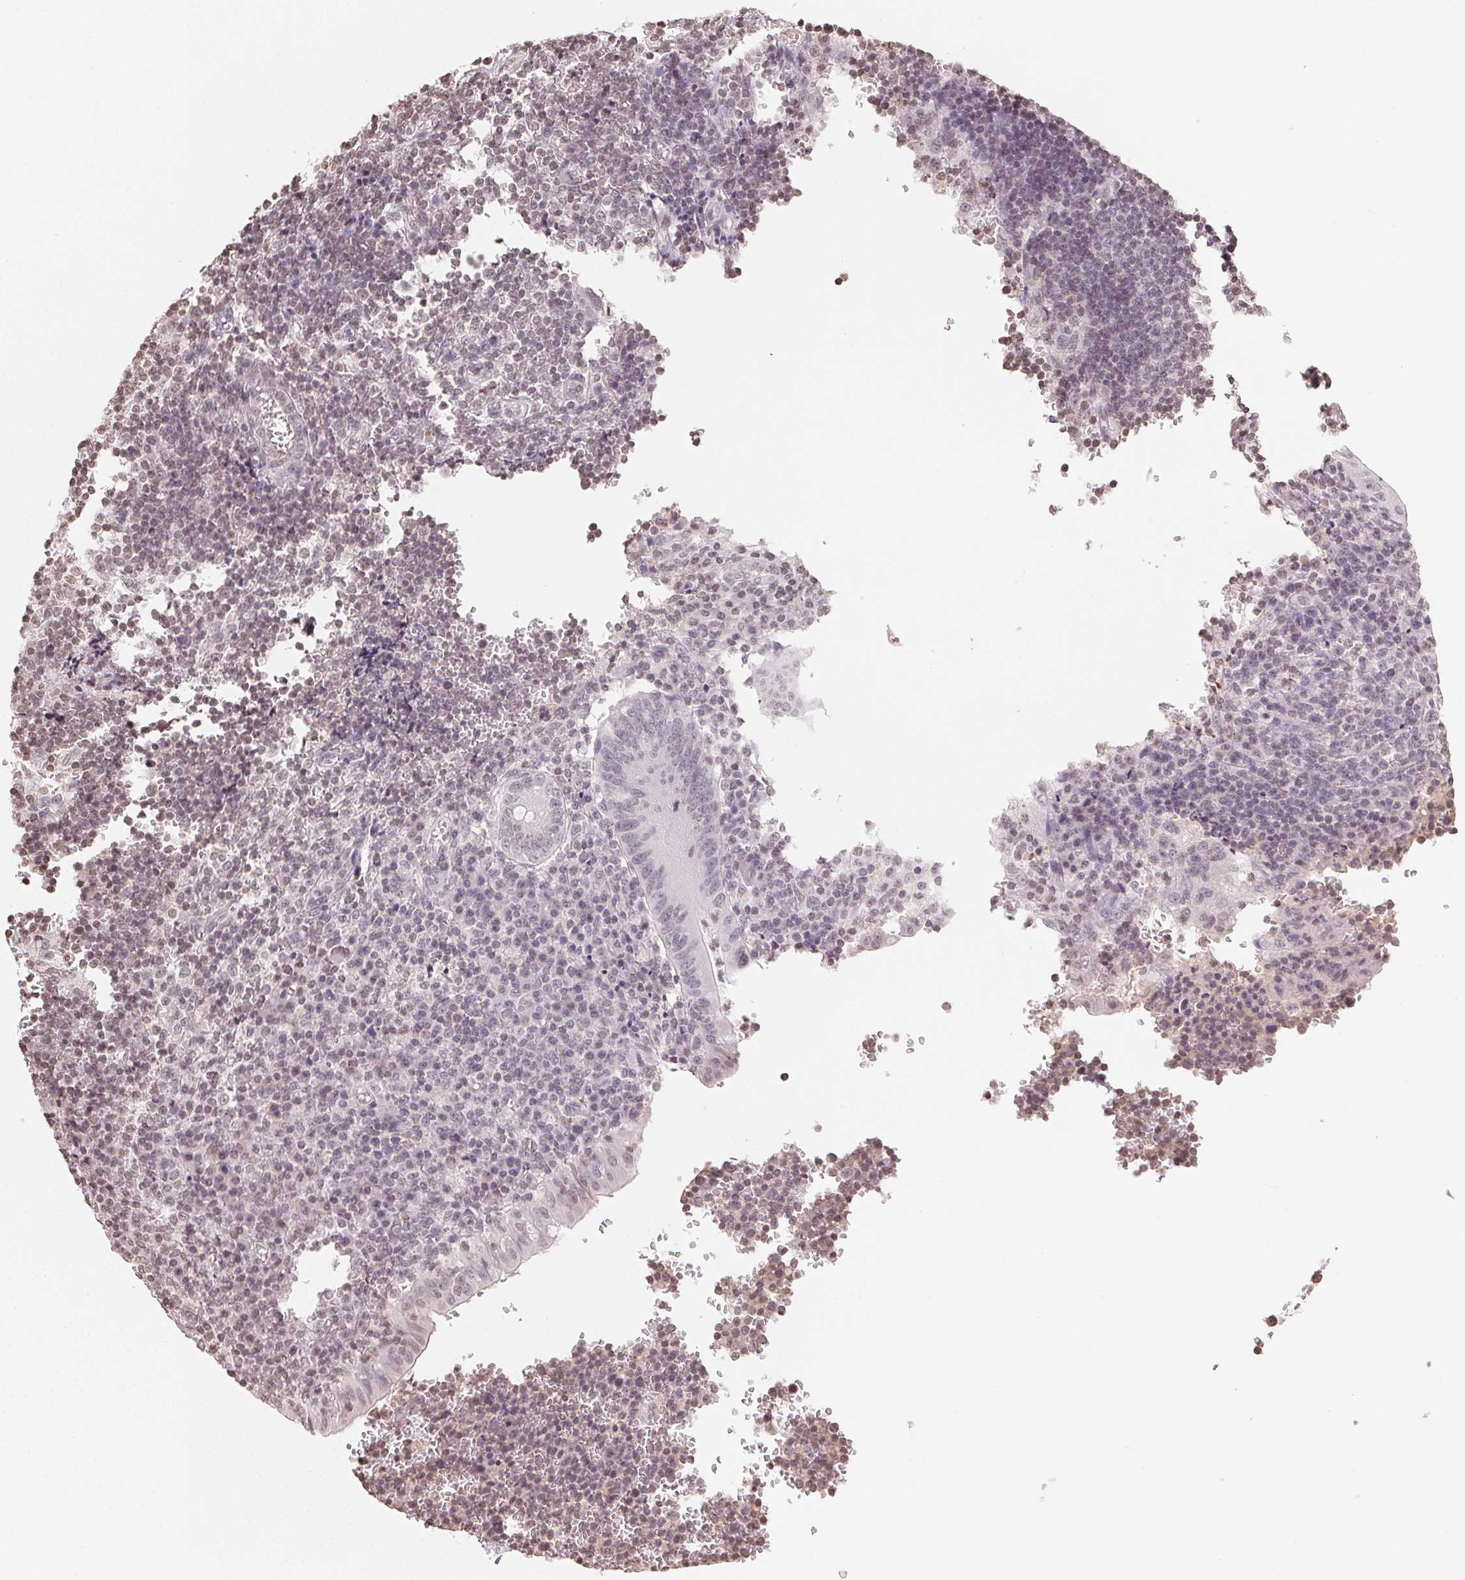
{"staining": {"intensity": "weak", "quantity": "25%-75%", "location": "nuclear"}, "tissue": "appendix", "cell_type": "Glandular cells", "image_type": "normal", "snomed": [{"axis": "morphology", "description": "Normal tissue, NOS"}, {"axis": "topography", "description": "Appendix"}], "caption": "Appendix was stained to show a protein in brown. There is low levels of weak nuclear positivity in about 25%-75% of glandular cells.", "gene": "TBP", "patient": {"sex": "male", "age": 18}}